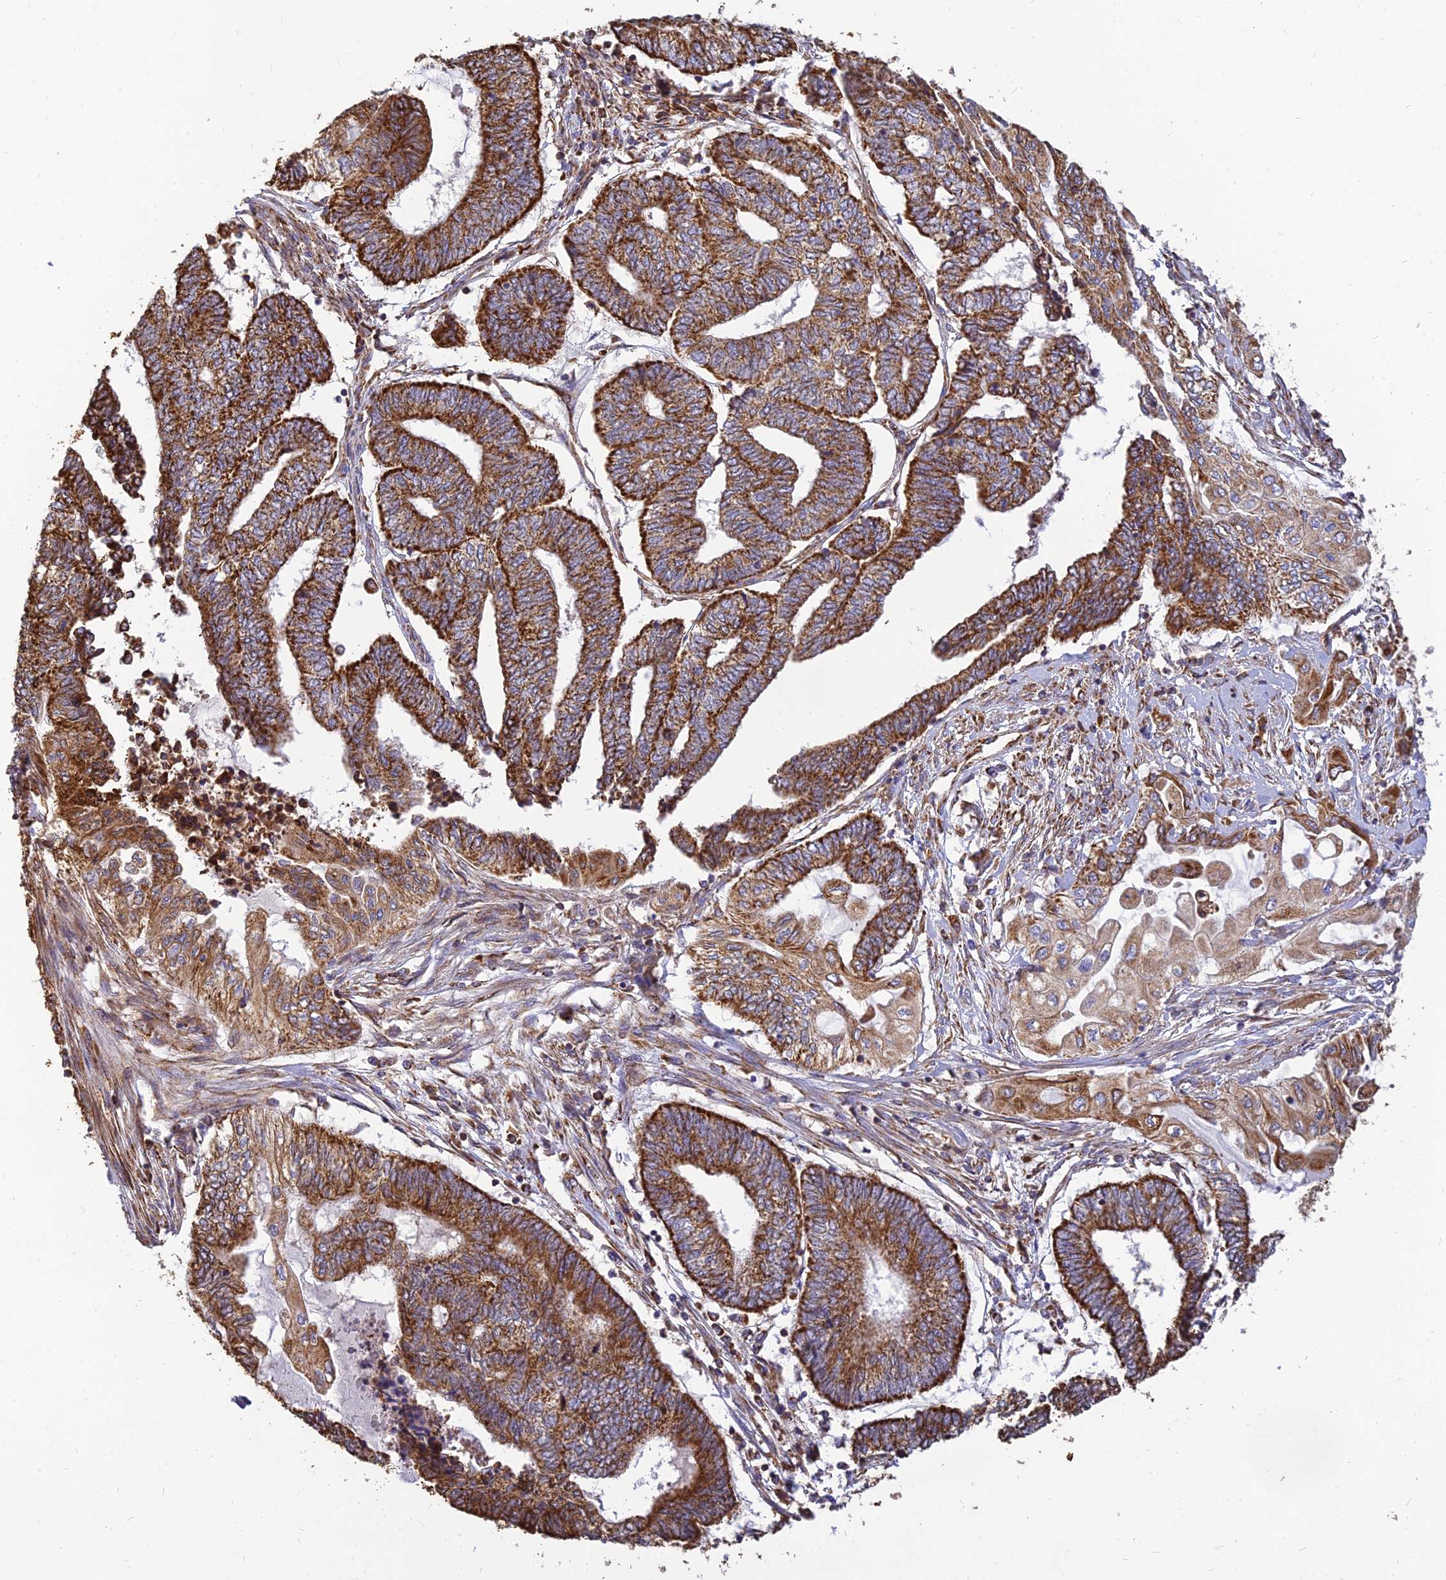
{"staining": {"intensity": "strong", "quantity": ">75%", "location": "cytoplasmic/membranous"}, "tissue": "endometrial cancer", "cell_type": "Tumor cells", "image_type": "cancer", "snomed": [{"axis": "morphology", "description": "Adenocarcinoma, NOS"}, {"axis": "topography", "description": "Uterus"}, {"axis": "topography", "description": "Endometrium"}], "caption": "Tumor cells show high levels of strong cytoplasmic/membranous positivity in approximately >75% of cells in endometrial cancer (adenocarcinoma).", "gene": "THUMPD2", "patient": {"sex": "female", "age": 70}}